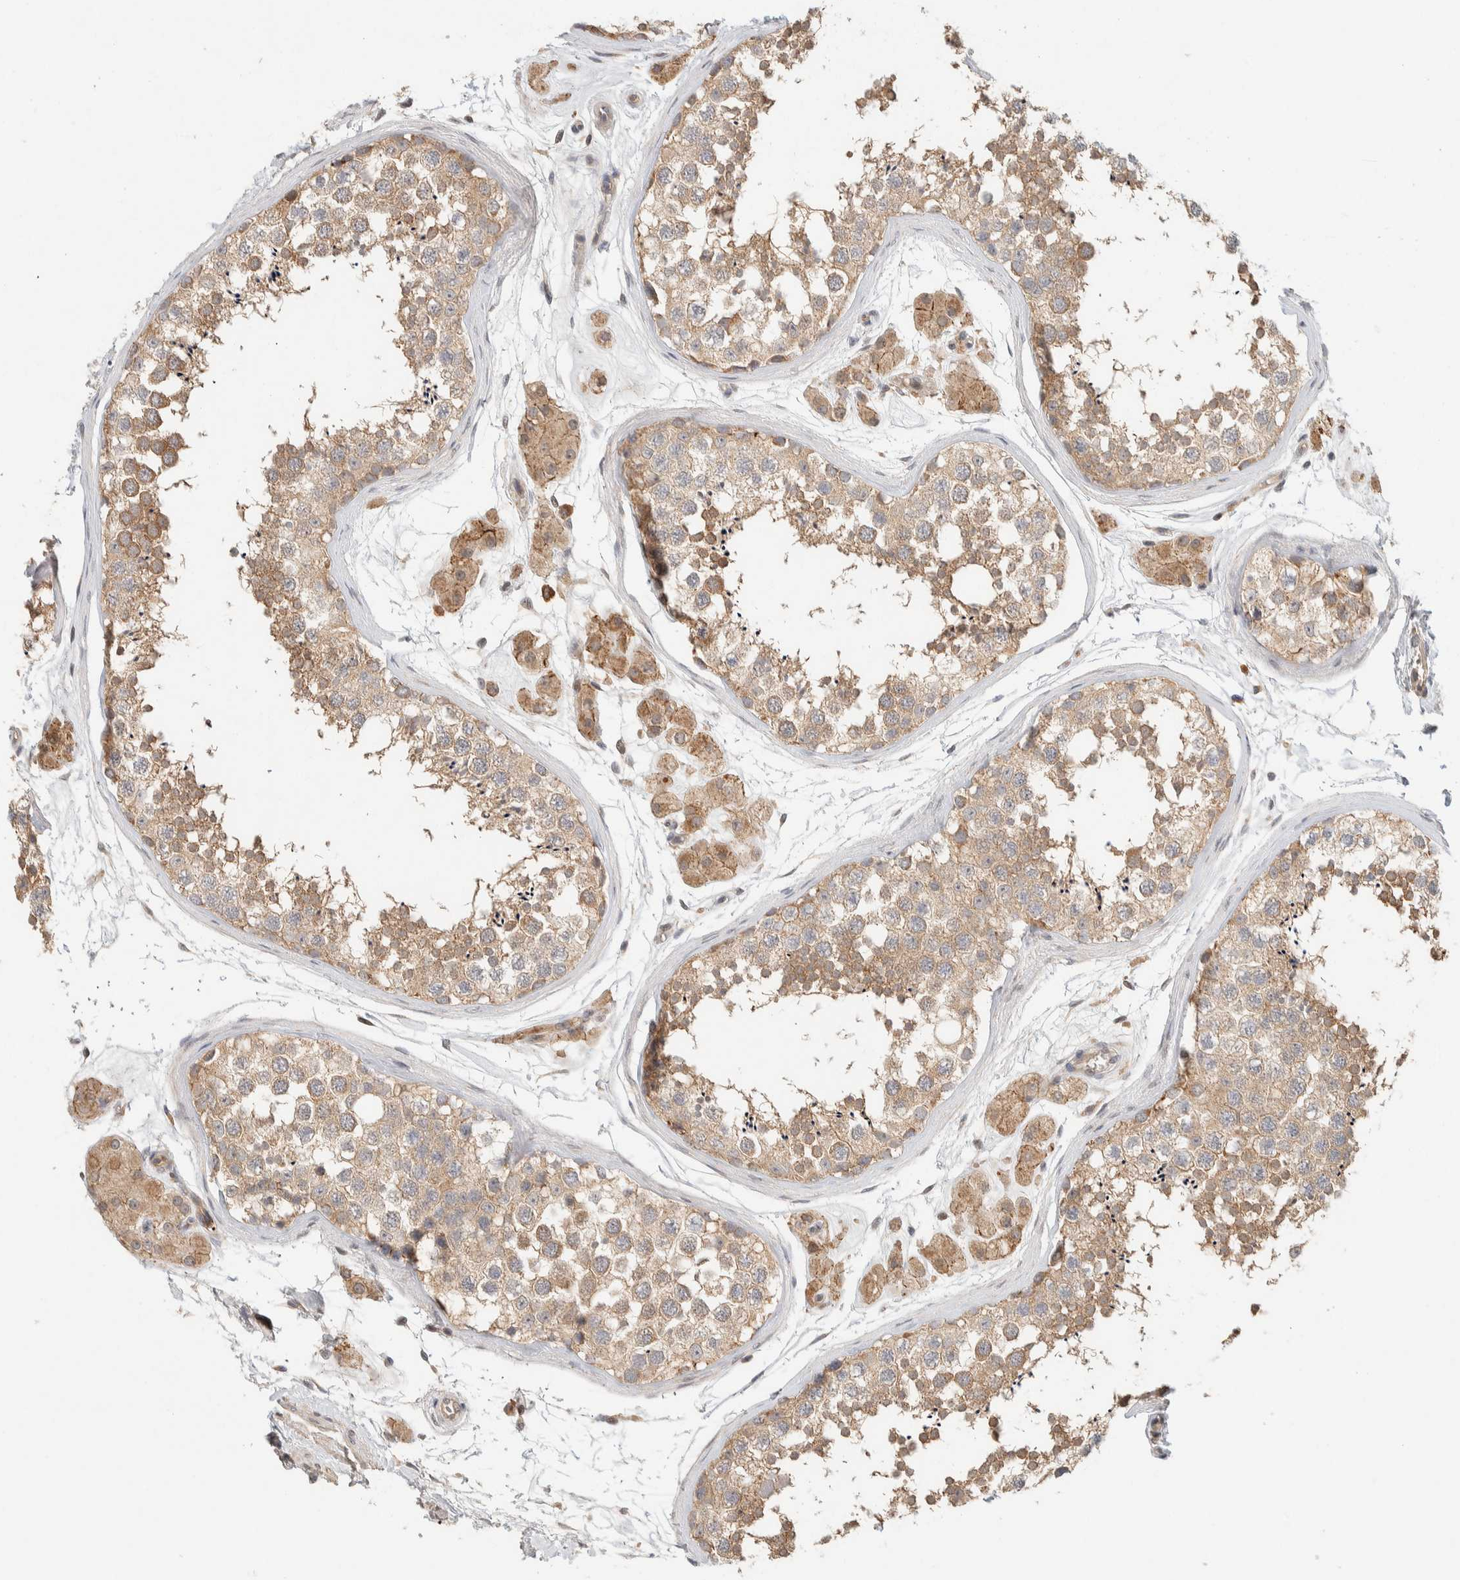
{"staining": {"intensity": "weak", "quantity": ">75%", "location": "cytoplasmic/membranous"}, "tissue": "testis", "cell_type": "Cells in seminiferous ducts", "image_type": "normal", "snomed": [{"axis": "morphology", "description": "Normal tissue, NOS"}, {"axis": "topography", "description": "Testis"}], "caption": "High-magnification brightfield microscopy of benign testis stained with DAB (3,3'-diaminobenzidine) (brown) and counterstained with hematoxylin (blue). cells in seminiferous ducts exhibit weak cytoplasmic/membranous staining is identified in about>75% of cells.", "gene": "KIF9", "patient": {"sex": "male", "age": 56}}